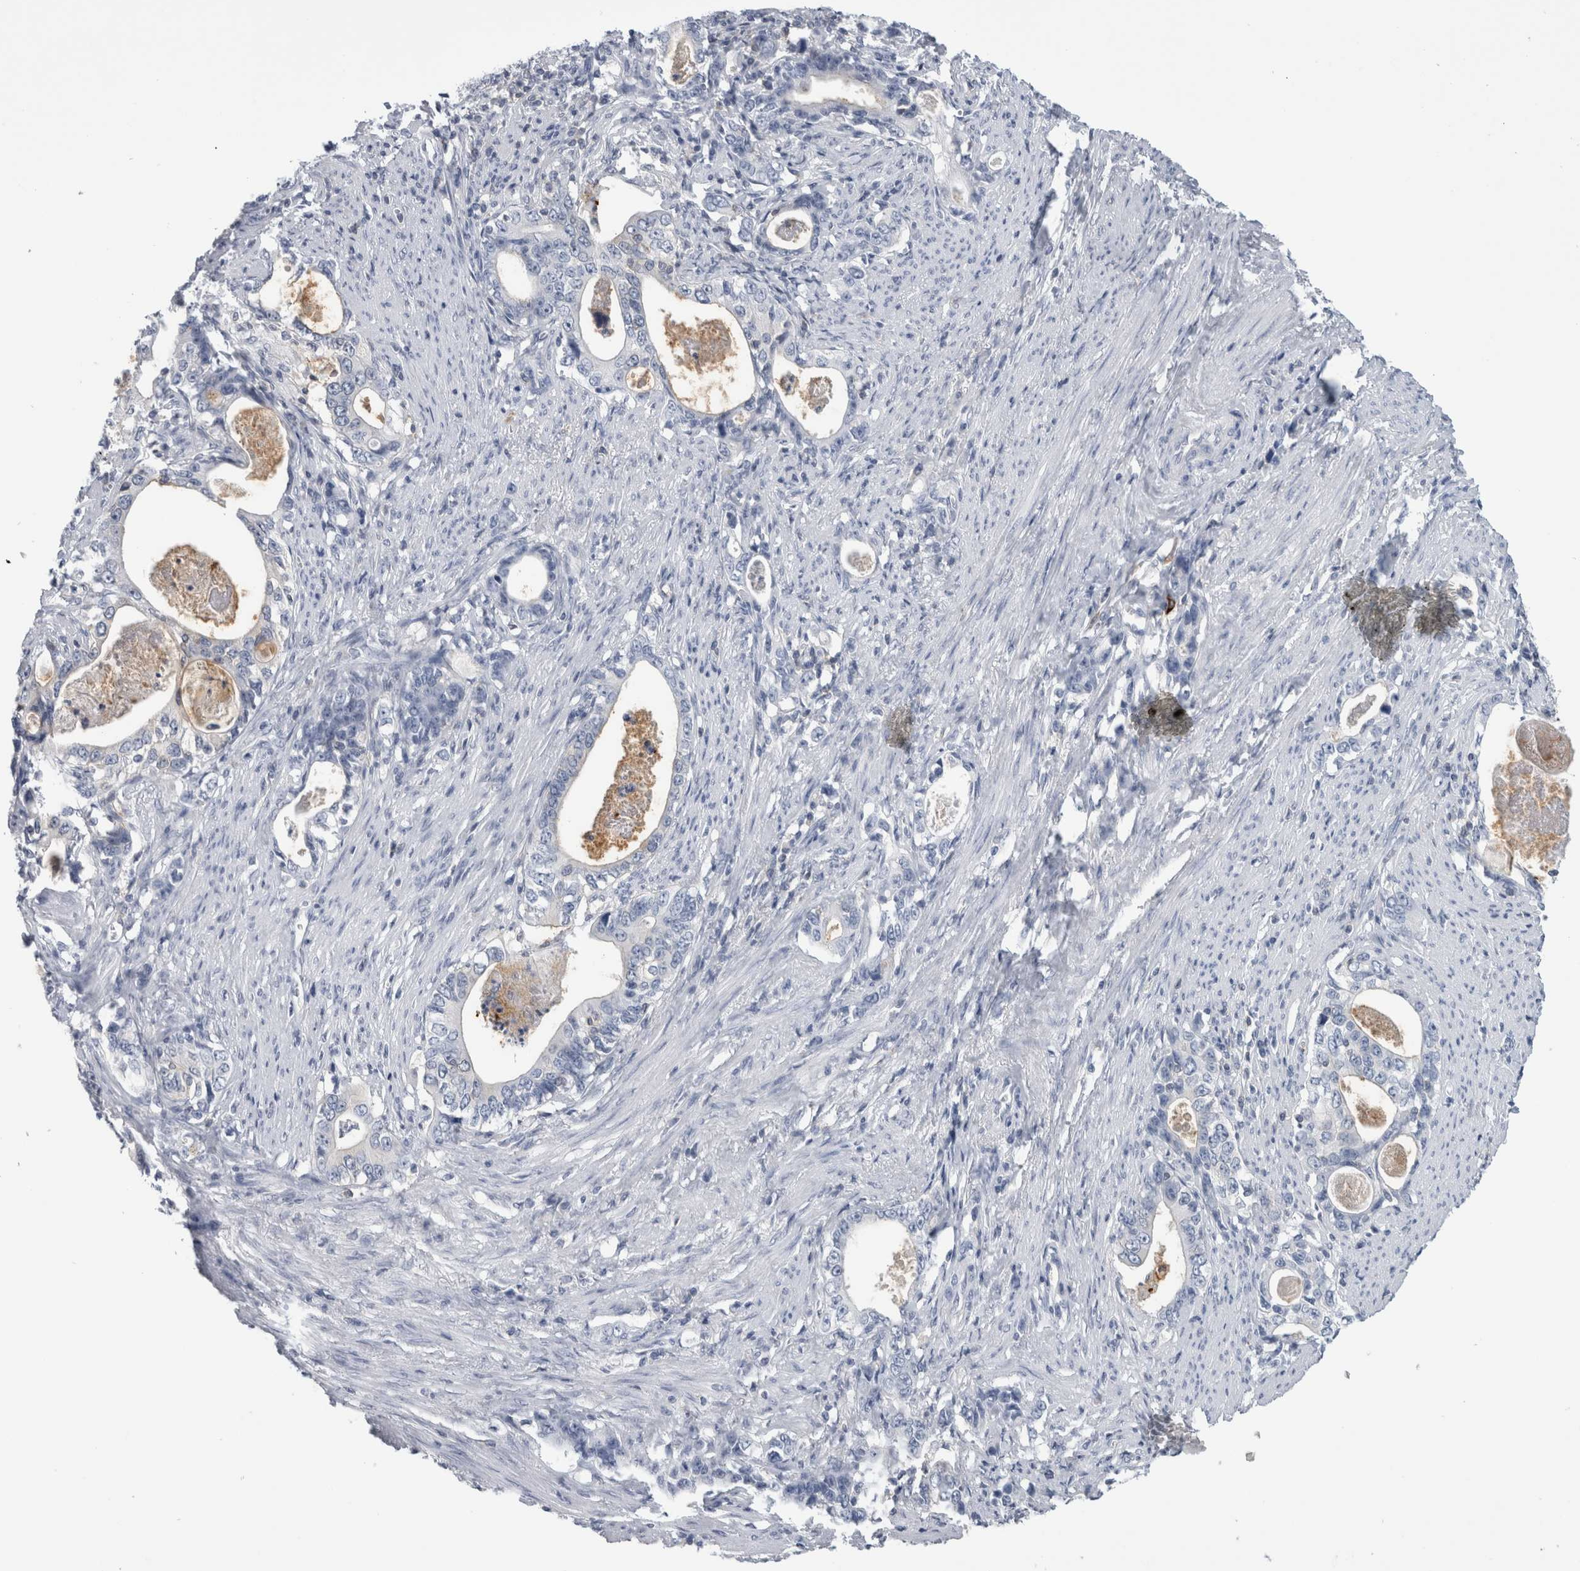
{"staining": {"intensity": "negative", "quantity": "none", "location": "none"}, "tissue": "stomach cancer", "cell_type": "Tumor cells", "image_type": "cancer", "snomed": [{"axis": "morphology", "description": "Adenocarcinoma, NOS"}, {"axis": "topography", "description": "Stomach, lower"}], "caption": "A high-resolution micrograph shows immunohistochemistry (IHC) staining of stomach adenocarcinoma, which displays no significant positivity in tumor cells.", "gene": "ANKFY1", "patient": {"sex": "female", "age": 72}}